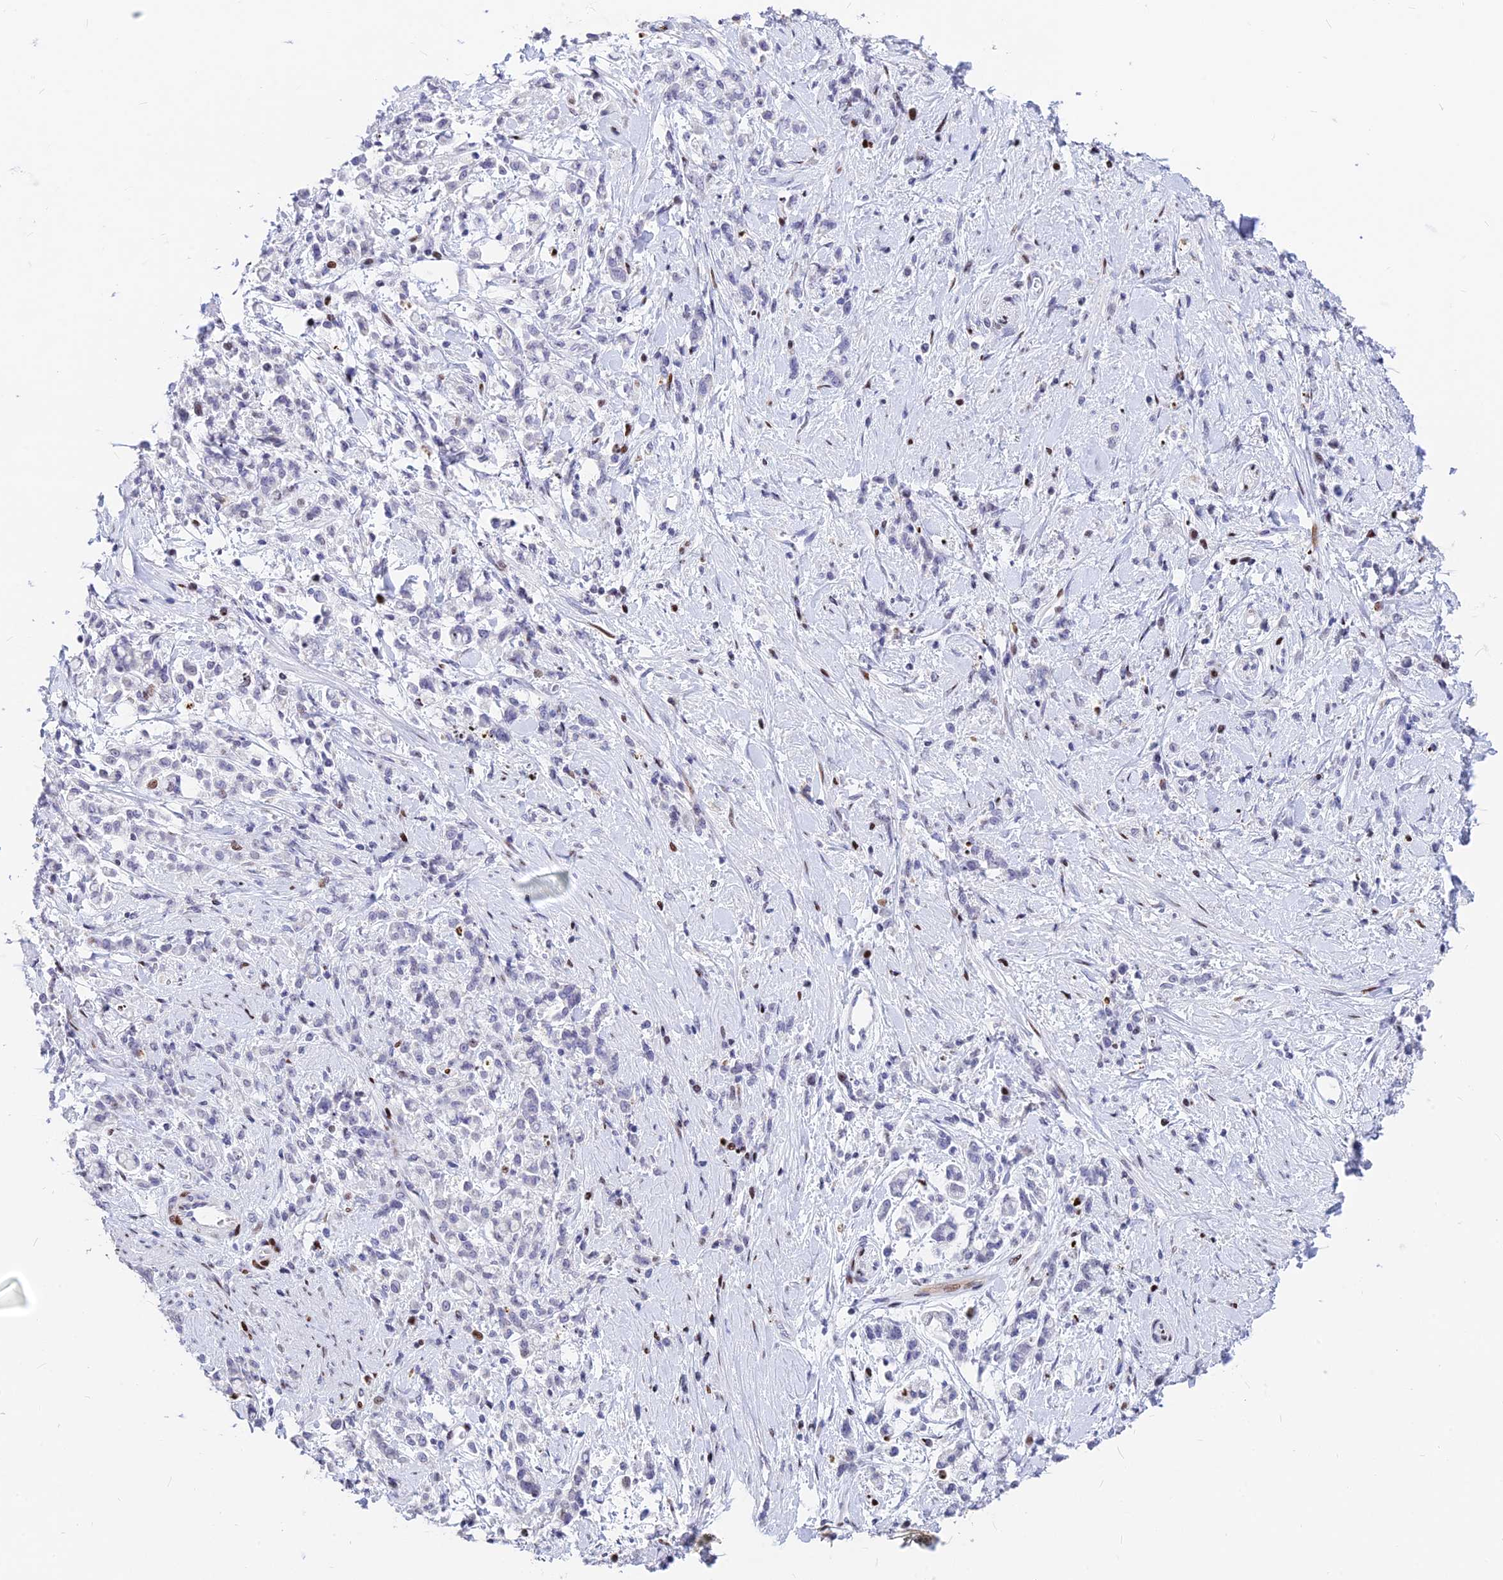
{"staining": {"intensity": "negative", "quantity": "none", "location": "none"}, "tissue": "stomach cancer", "cell_type": "Tumor cells", "image_type": "cancer", "snomed": [{"axis": "morphology", "description": "Adenocarcinoma, NOS"}, {"axis": "topography", "description": "Stomach"}], "caption": "A high-resolution photomicrograph shows immunohistochemistry staining of stomach cancer (adenocarcinoma), which exhibits no significant staining in tumor cells. Nuclei are stained in blue.", "gene": "PRPS1", "patient": {"sex": "female", "age": 60}}